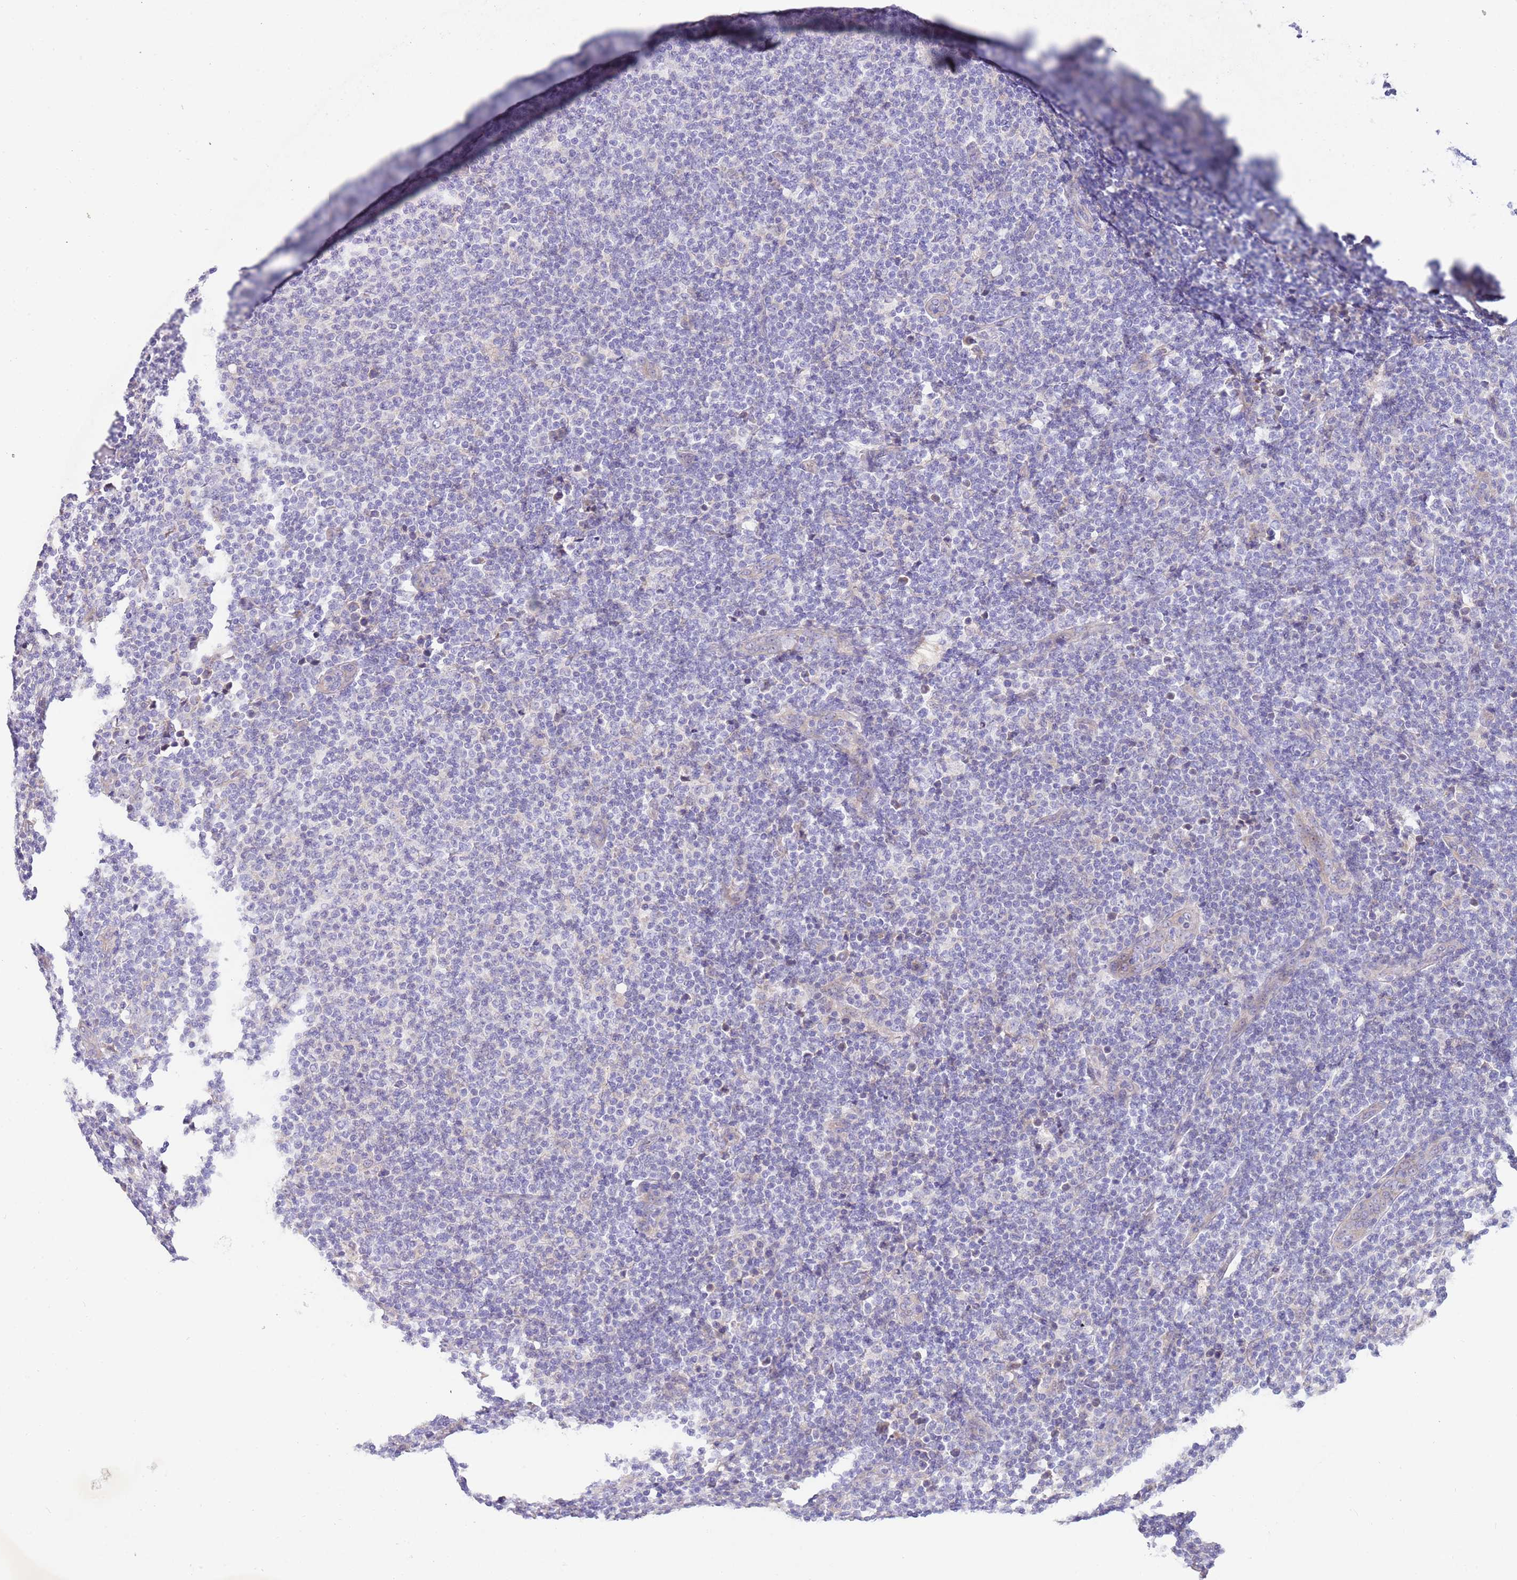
{"staining": {"intensity": "negative", "quantity": "none", "location": "none"}, "tissue": "lymphoma", "cell_type": "Tumor cells", "image_type": "cancer", "snomed": [{"axis": "morphology", "description": "Malignant lymphoma, non-Hodgkin's type, Low grade"}, {"axis": "topography", "description": "Lymph node"}], "caption": "IHC micrograph of human malignant lymphoma, non-Hodgkin's type (low-grade) stained for a protein (brown), which displays no expression in tumor cells.", "gene": "CABYR", "patient": {"sex": "male", "age": 66}}